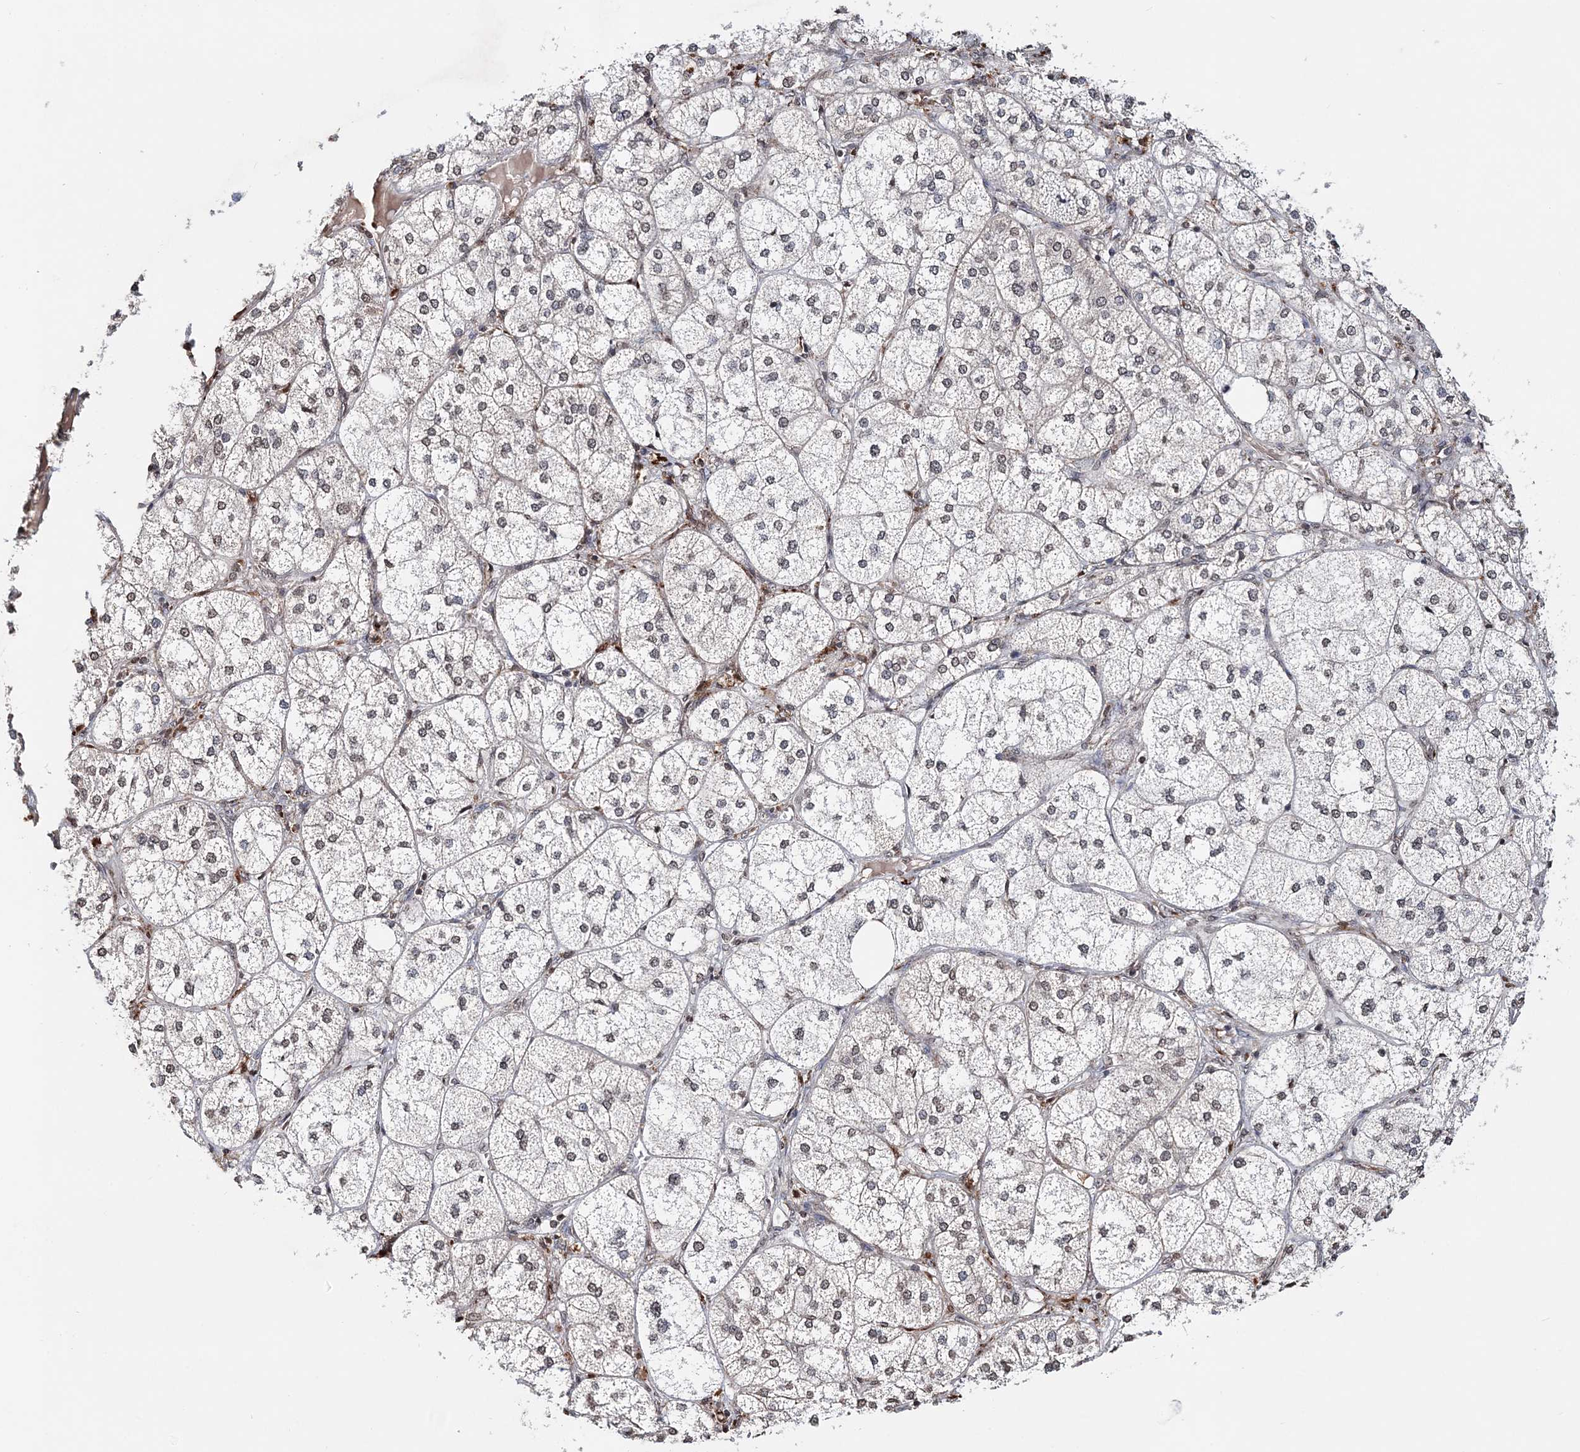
{"staining": {"intensity": "moderate", "quantity": "25%-75%", "location": "cytoplasmic/membranous,nuclear"}, "tissue": "adrenal gland", "cell_type": "Glandular cells", "image_type": "normal", "snomed": [{"axis": "morphology", "description": "Normal tissue, NOS"}, {"axis": "topography", "description": "Adrenal gland"}], "caption": "Immunohistochemistry (DAB (3,3'-diaminobenzidine)) staining of benign human adrenal gland exhibits moderate cytoplasmic/membranous,nuclear protein staining in approximately 25%-75% of glandular cells.", "gene": "SOWAHB", "patient": {"sex": "female", "age": 61}}